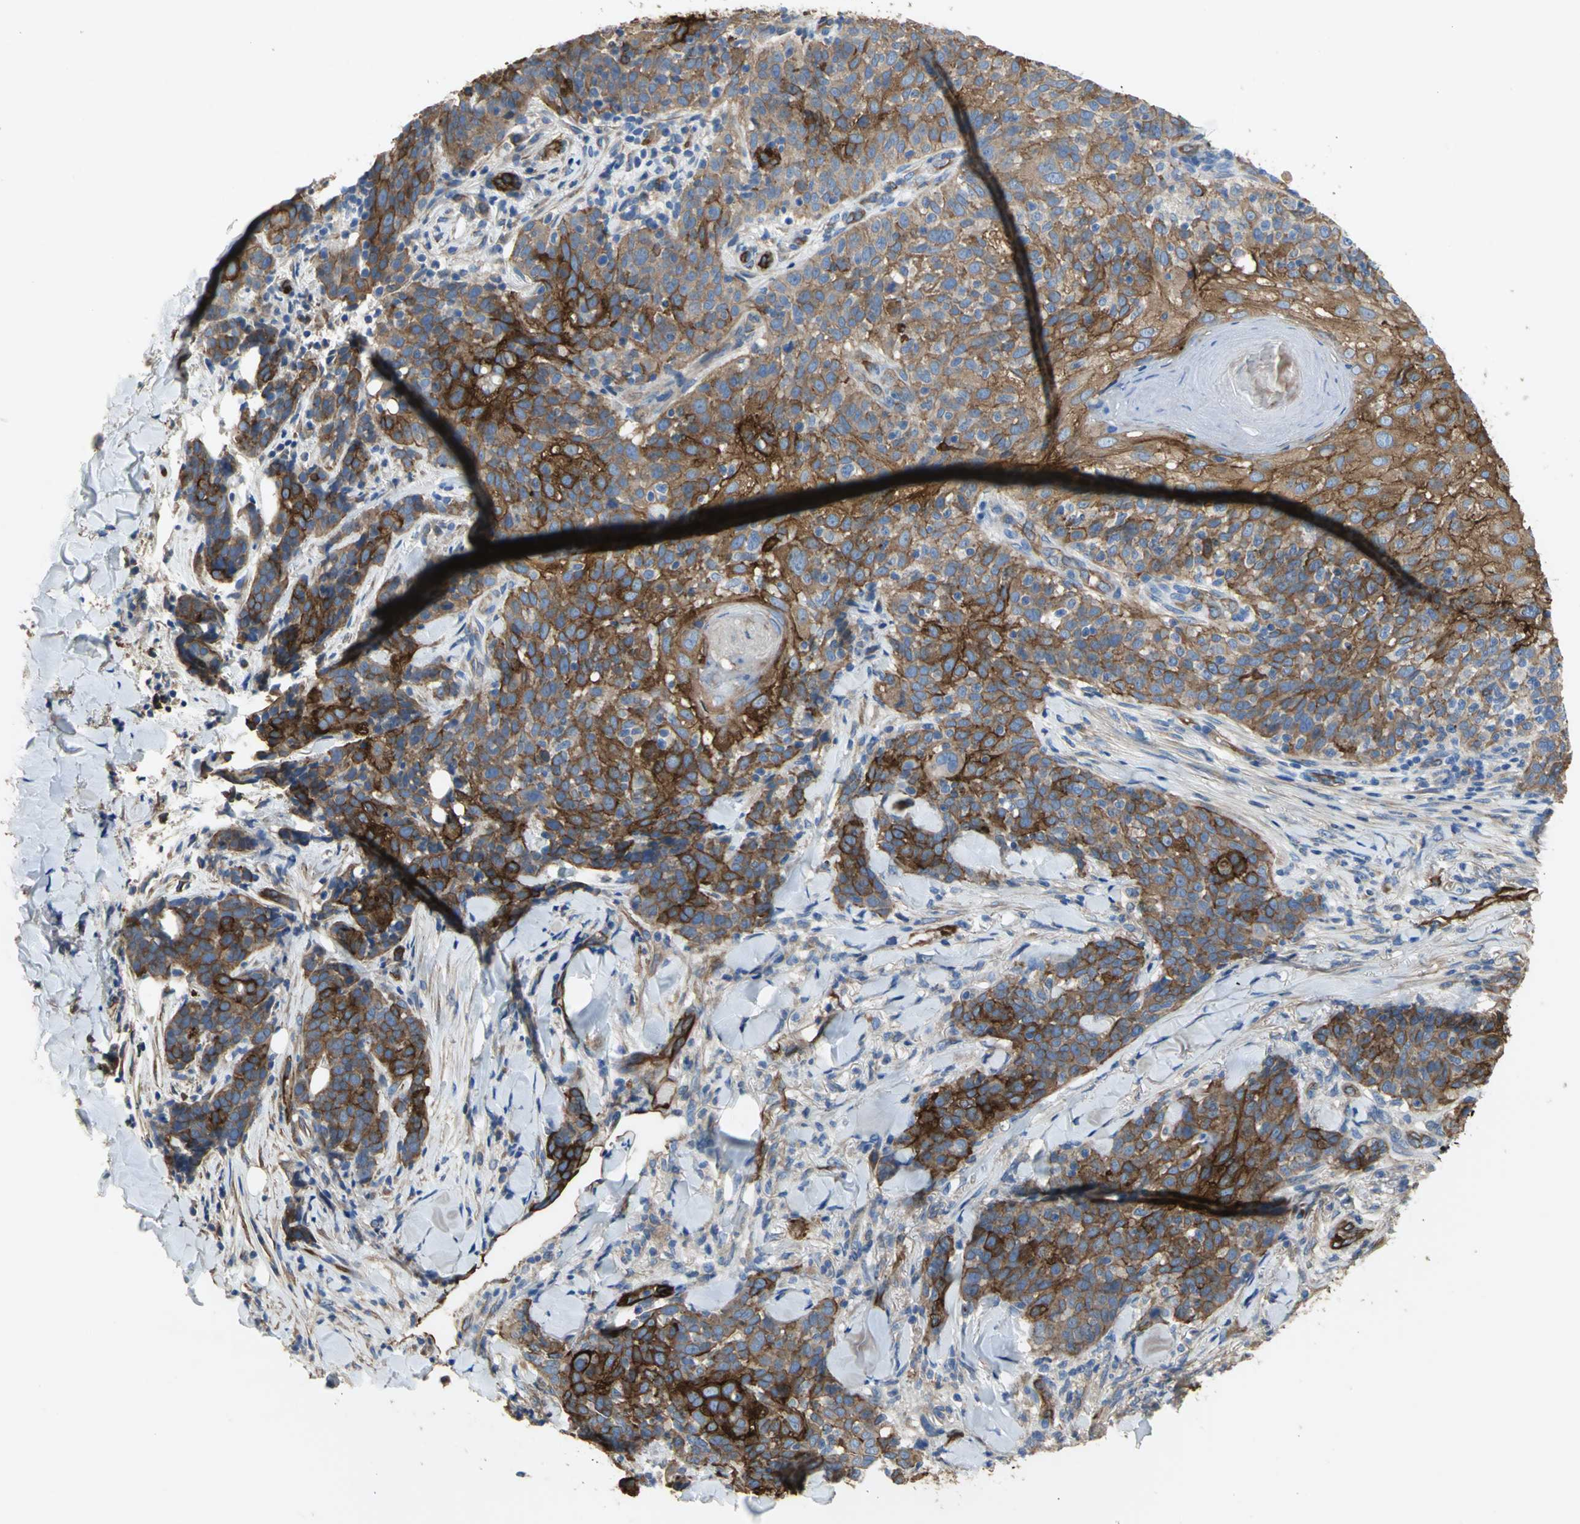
{"staining": {"intensity": "strong", "quantity": ">75%", "location": "cytoplasmic/membranous"}, "tissue": "skin cancer", "cell_type": "Tumor cells", "image_type": "cancer", "snomed": [{"axis": "morphology", "description": "Normal tissue, NOS"}, {"axis": "morphology", "description": "Squamous cell carcinoma, NOS"}, {"axis": "topography", "description": "Skin"}], "caption": "Tumor cells demonstrate strong cytoplasmic/membranous staining in about >75% of cells in skin cancer (squamous cell carcinoma). (DAB IHC with brightfield microscopy, high magnification).", "gene": "FLNB", "patient": {"sex": "female", "age": 83}}